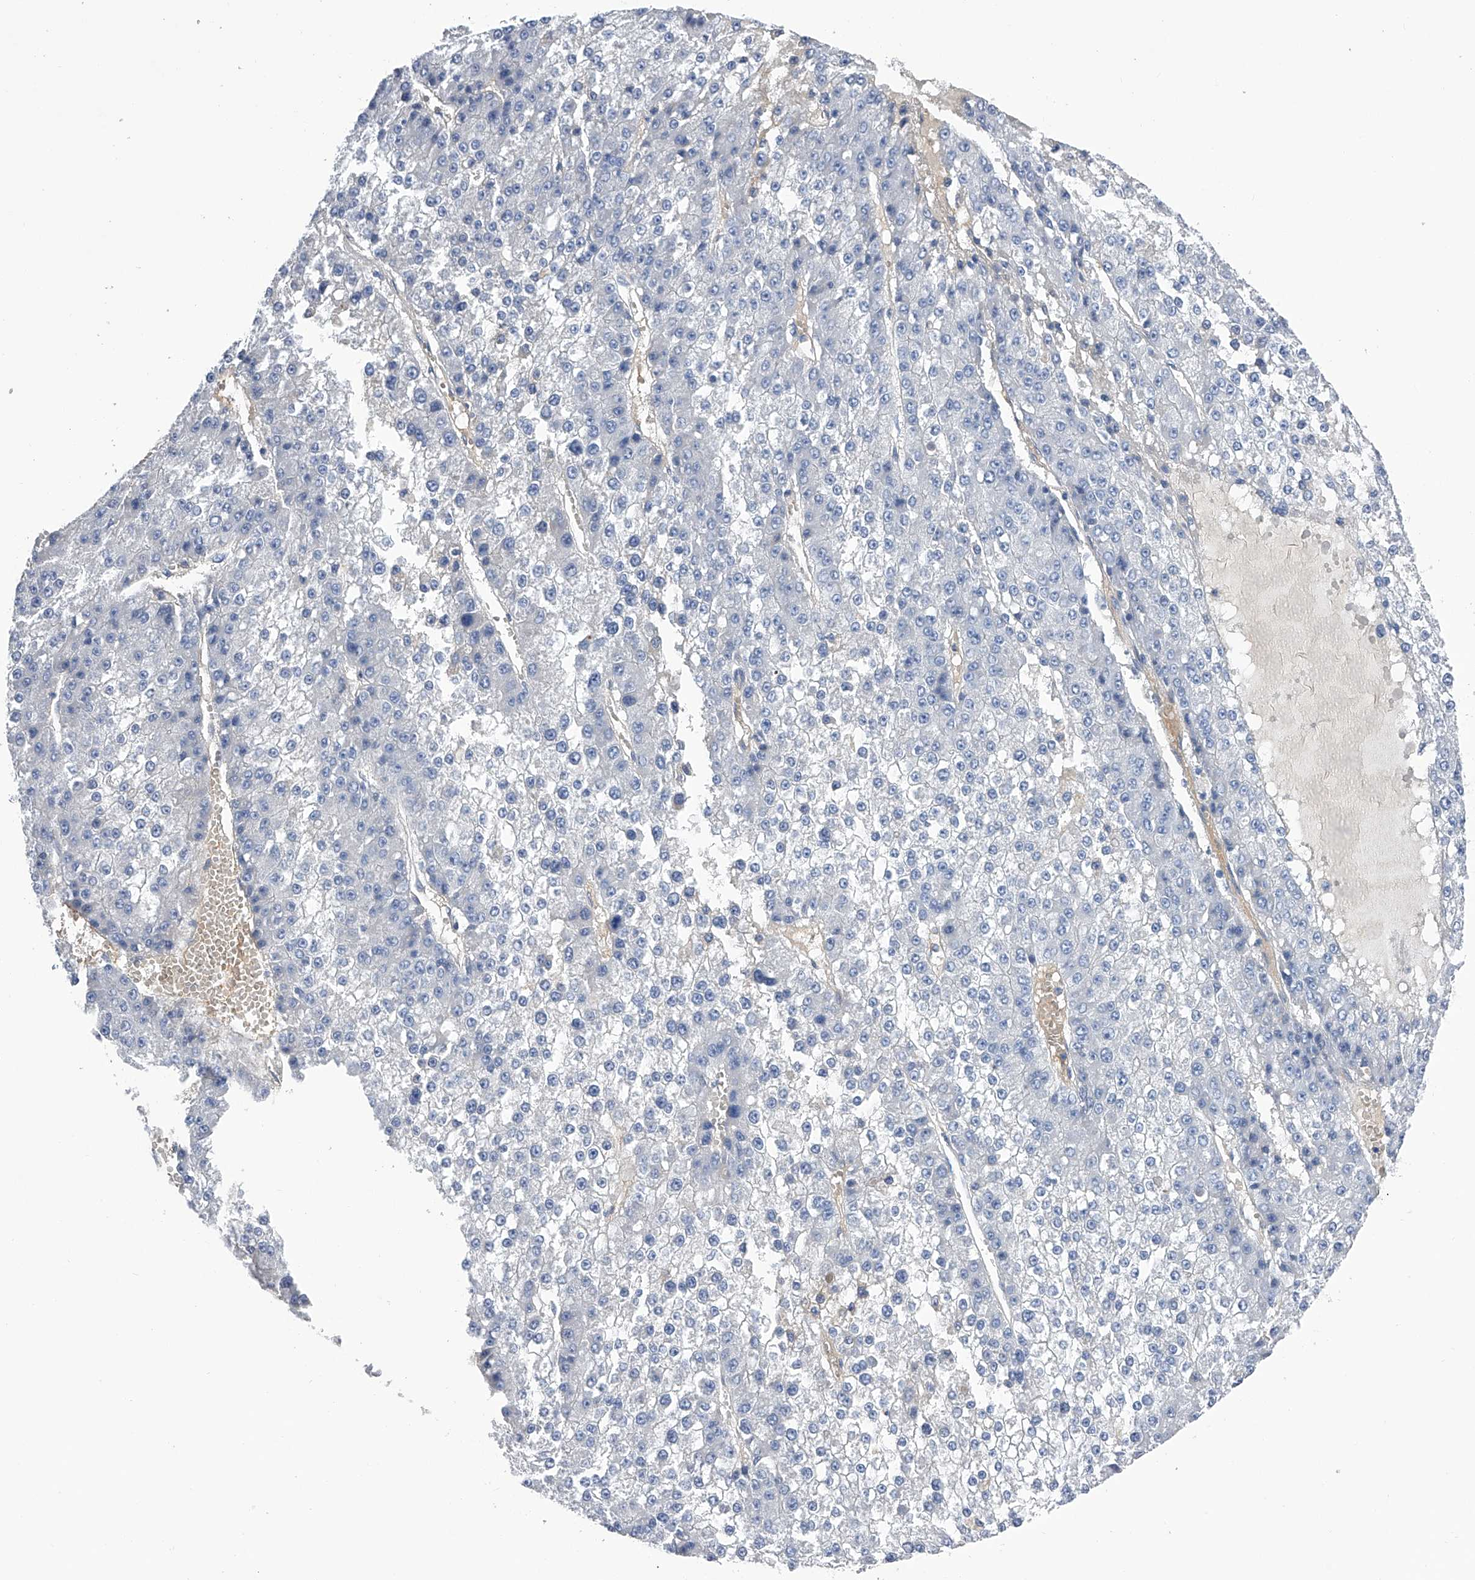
{"staining": {"intensity": "negative", "quantity": "none", "location": "none"}, "tissue": "liver cancer", "cell_type": "Tumor cells", "image_type": "cancer", "snomed": [{"axis": "morphology", "description": "Carcinoma, Hepatocellular, NOS"}, {"axis": "topography", "description": "Liver"}], "caption": "High power microscopy image of an immunohistochemistry micrograph of hepatocellular carcinoma (liver), revealing no significant positivity in tumor cells.", "gene": "RWDD2A", "patient": {"sex": "female", "age": 73}}